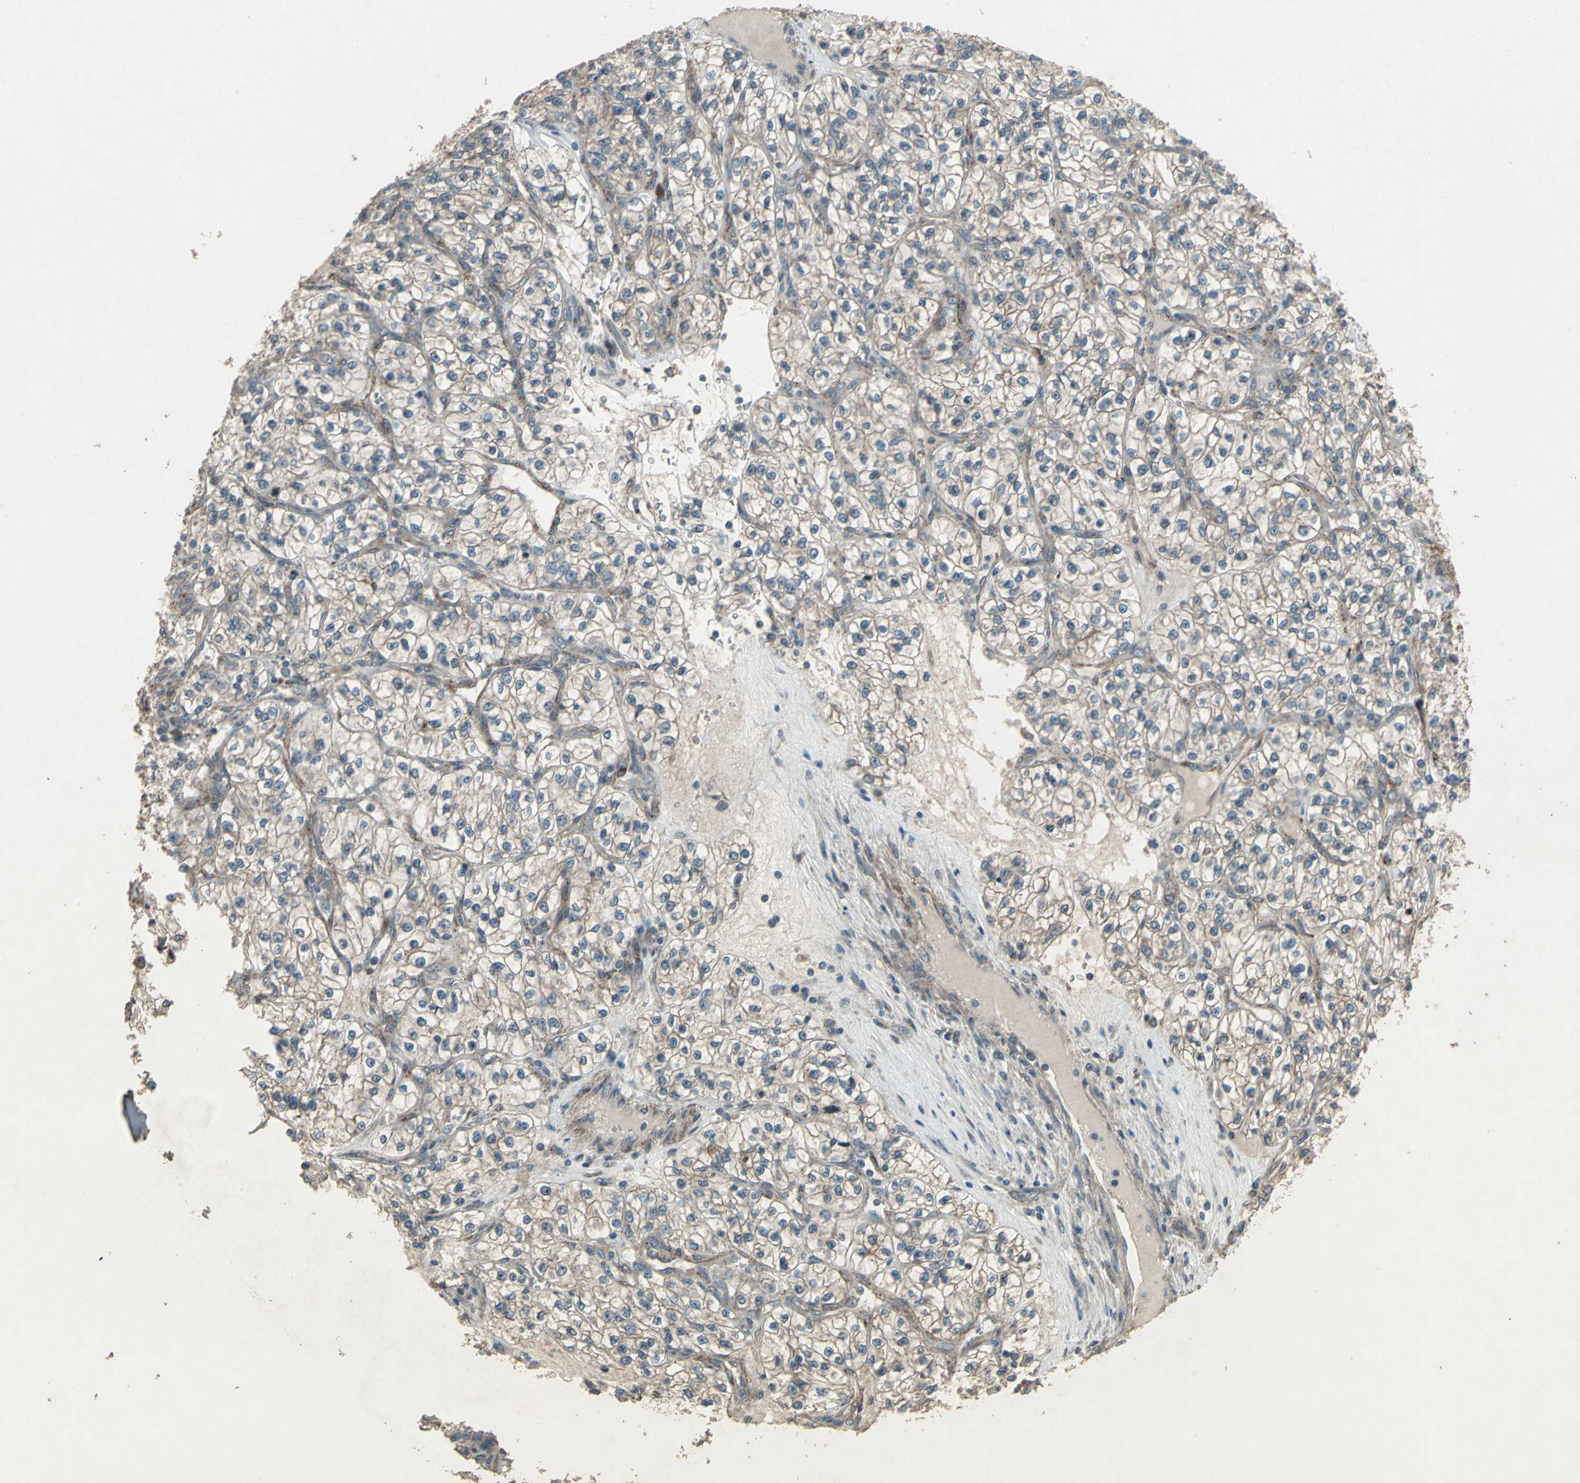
{"staining": {"intensity": "weak", "quantity": ">75%", "location": "cytoplasmic/membranous"}, "tissue": "renal cancer", "cell_type": "Tumor cells", "image_type": "cancer", "snomed": [{"axis": "morphology", "description": "Adenocarcinoma, NOS"}, {"axis": "topography", "description": "Kidney"}], "caption": "IHC staining of renal adenocarcinoma, which displays low levels of weak cytoplasmic/membranous expression in about >75% of tumor cells indicating weak cytoplasmic/membranous protein positivity. The staining was performed using DAB (brown) for protein detection and nuclei were counterstained in hematoxylin (blue).", "gene": "SEPTIN4", "patient": {"sex": "female", "age": 57}}